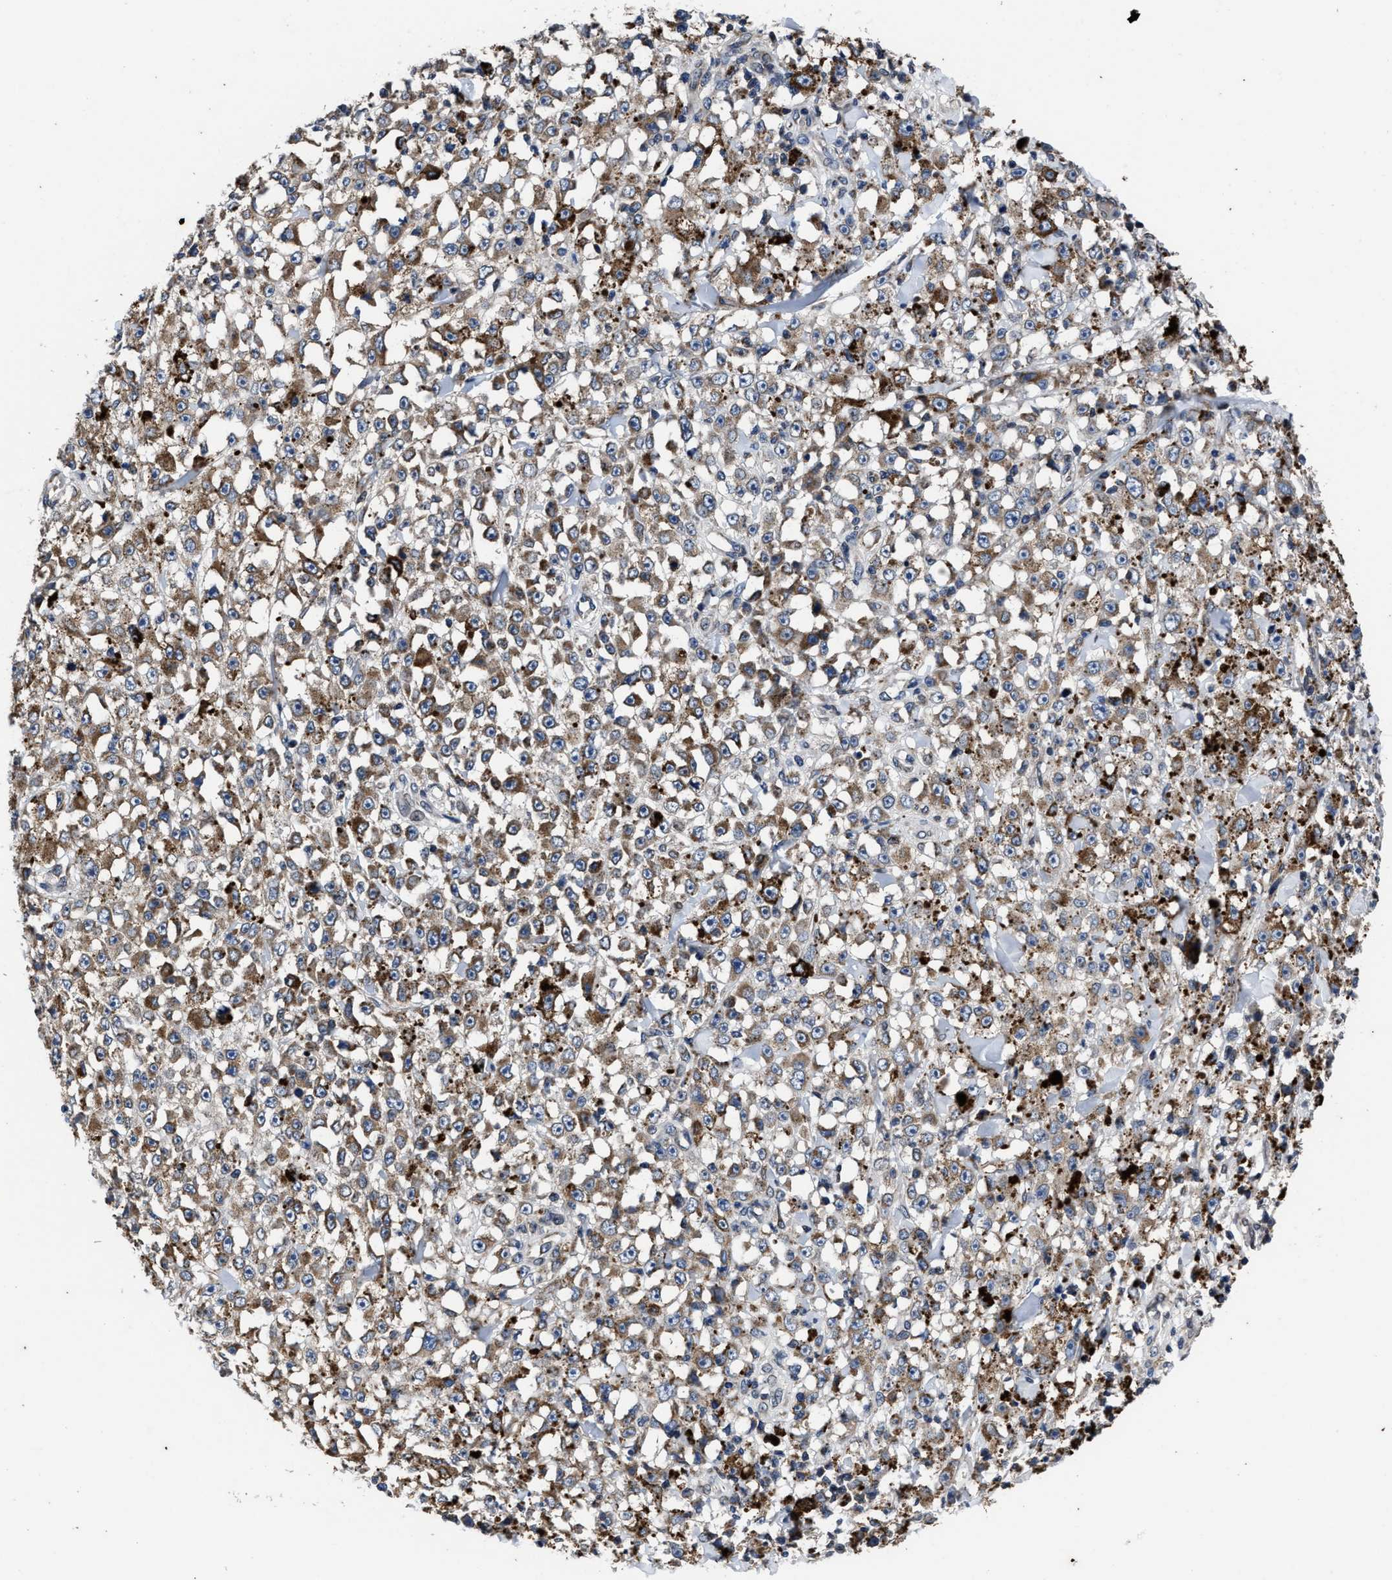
{"staining": {"intensity": "moderate", "quantity": ">75%", "location": "cytoplasmic/membranous"}, "tissue": "melanoma", "cell_type": "Tumor cells", "image_type": "cancer", "snomed": [{"axis": "morphology", "description": "Malignant melanoma, NOS"}, {"axis": "topography", "description": "Skin"}], "caption": "Moderate cytoplasmic/membranous staining for a protein is present in about >75% of tumor cells of malignant melanoma using IHC.", "gene": "CACNA1D", "patient": {"sex": "female", "age": 82}}